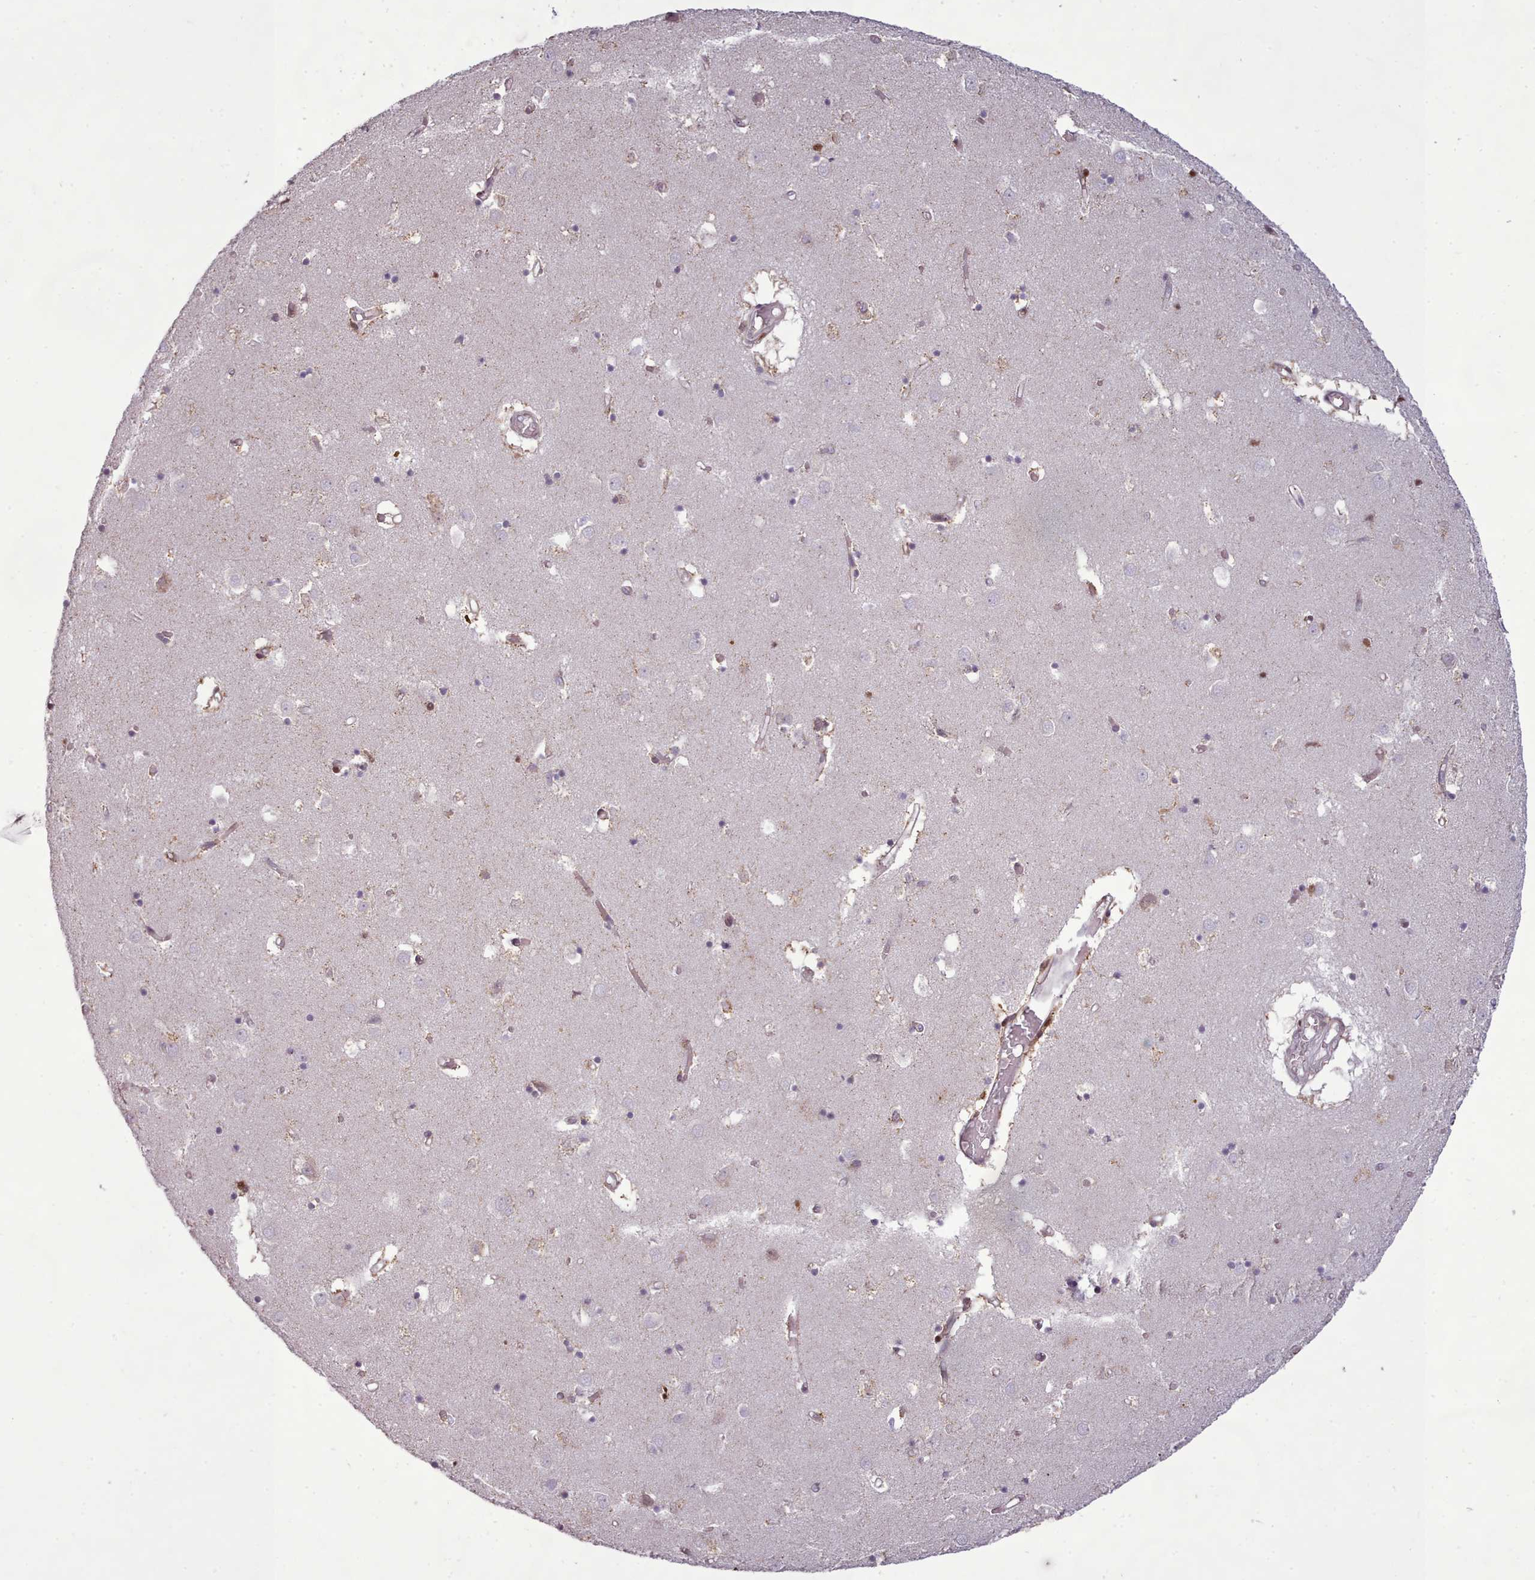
{"staining": {"intensity": "negative", "quantity": "none", "location": "none"}, "tissue": "caudate", "cell_type": "Glial cells", "image_type": "normal", "snomed": [{"axis": "morphology", "description": "Normal tissue, NOS"}, {"axis": "topography", "description": "Lateral ventricle wall"}], "caption": "Glial cells are negative for protein expression in unremarkable human caudate. (DAB (3,3'-diaminobenzidine) immunohistochemistry (IHC) visualized using brightfield microscopy, high magnification).", "gene": "LGALS9B", "patient": {"sex": "male", "age": 70}}